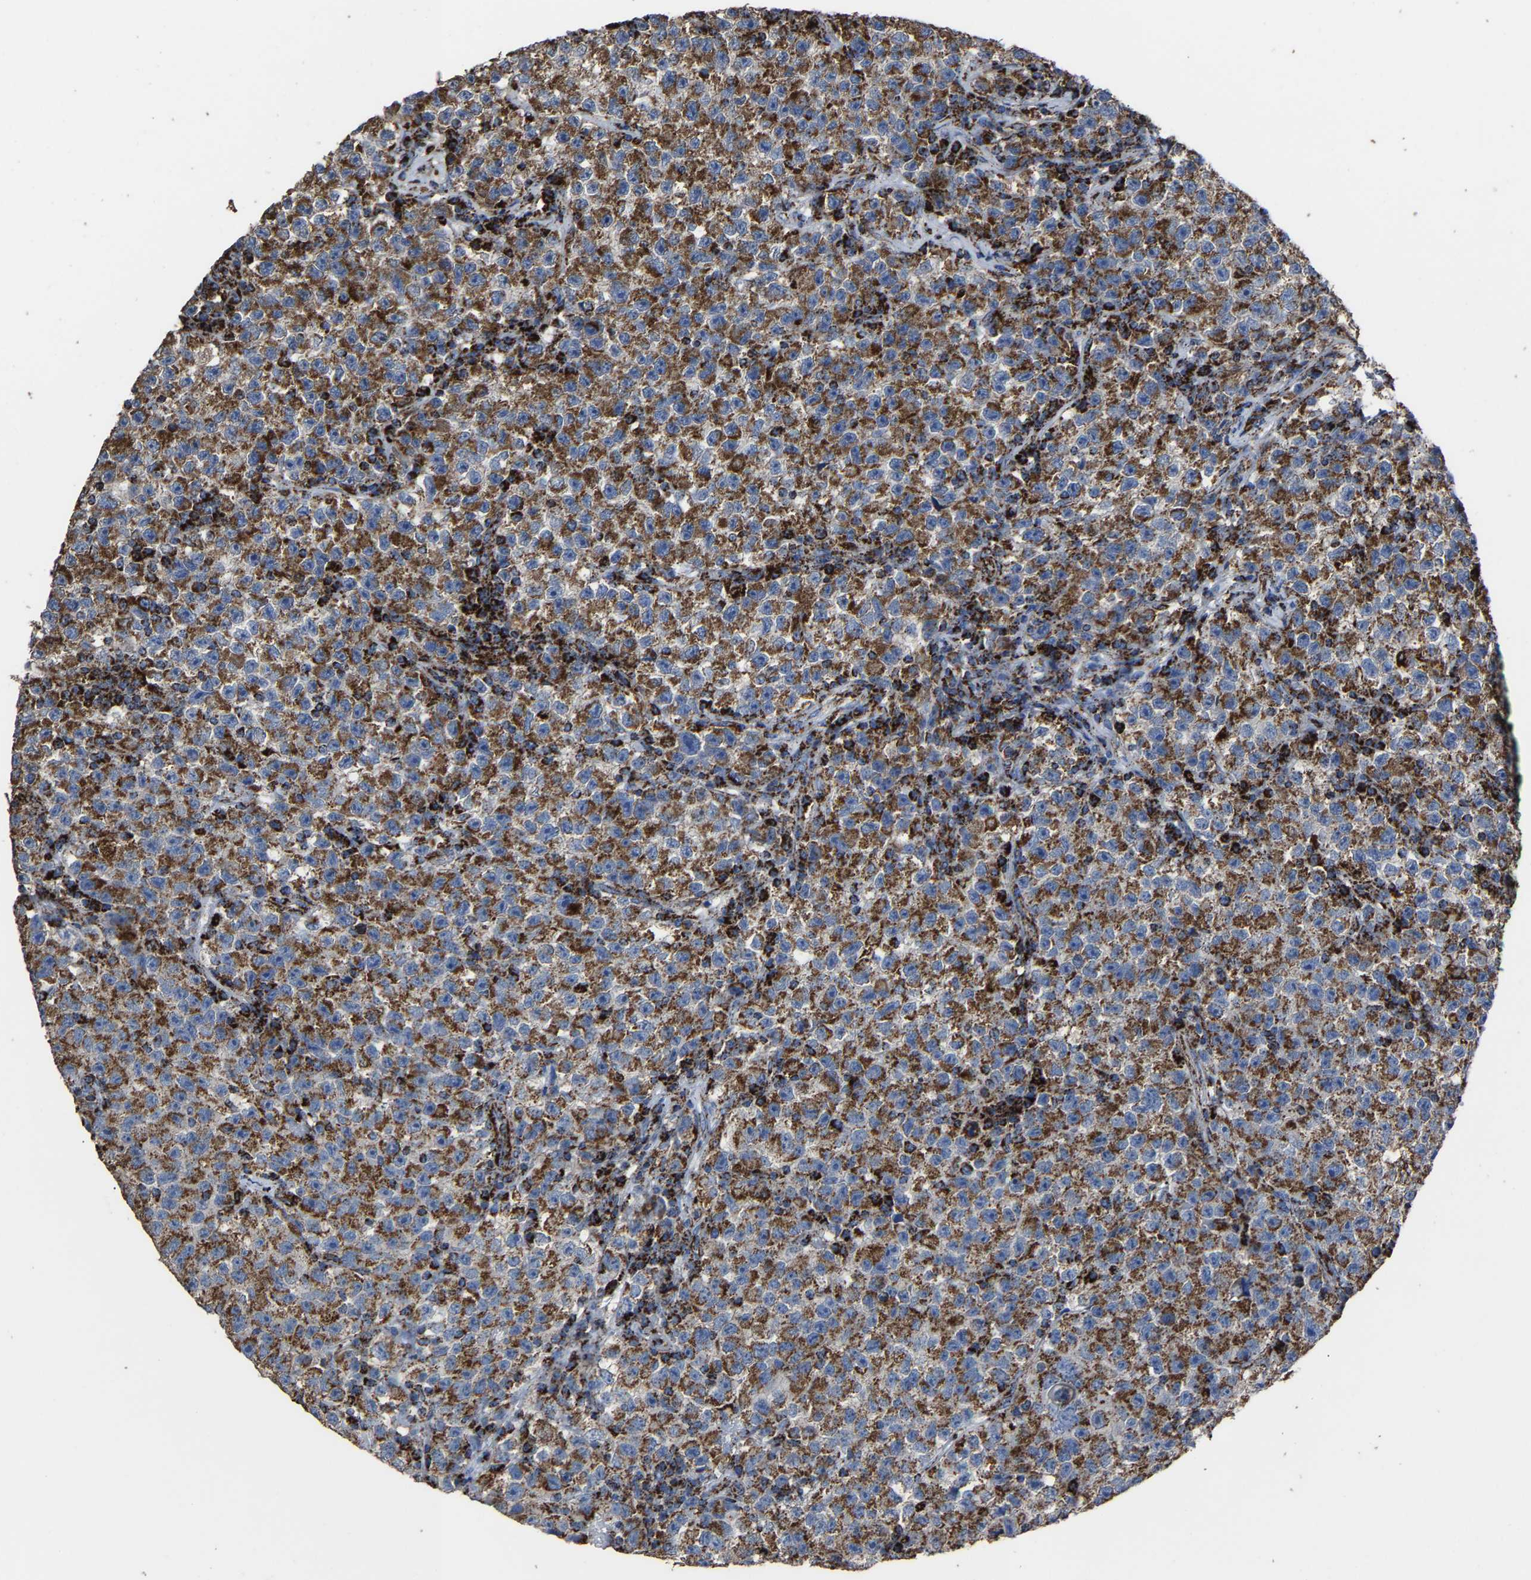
{"staining": {"intensity": "moderate", "quantity": ">75%", "location": "cytoplasmic/membranous"}, "tissue": "testis cancer", "cell_type": "Tumor cells", "image_type": "cancer", "snomed": [{"axis": "morphology", "description": "Seminoma, NOS"}, {"axis": "topography", "description": "Testis"}], "caption": "High-magnification brightfield microscopy of testis cancer (seminoma) stained with DAB (brown) and counterstained with hematoxylin (blue). tumor cells exhibit moderate cytoplasmic/membranous expression is identified in approximately>75% of cells.", "gene": "NDUFV3", "patient": {"sex": "male", "age": 22}}